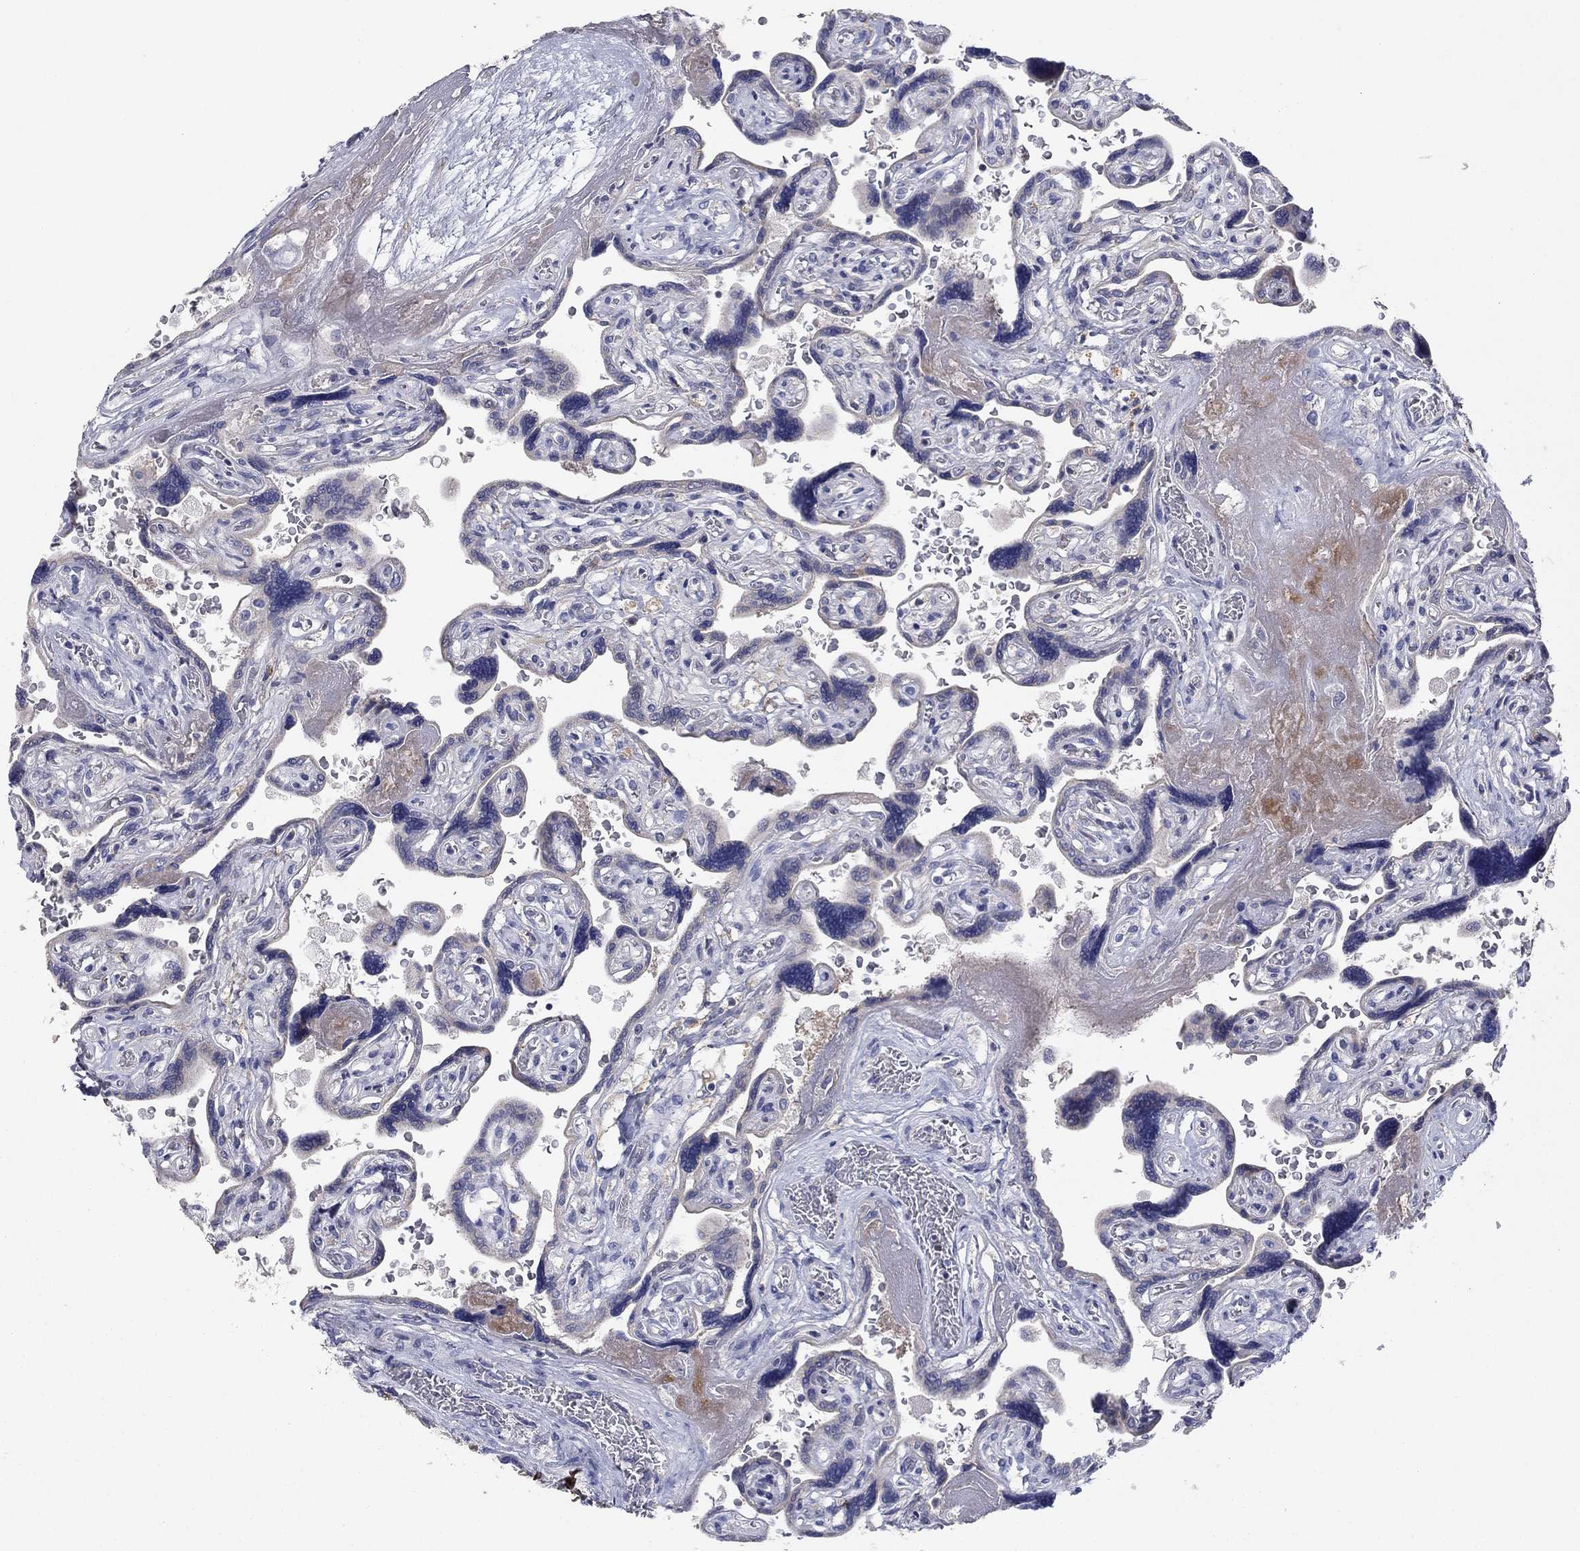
{"staining": {"intensity": "negative", "quantity": "none", "location": "none"}, "tissue": "placenta", "cell_type": "Decidual cells", "image_type": "normal", "snomed": [{"axis": "morphology", "description": "Normal tissue, NOS"}, {"axis": "topography", "description": "Placenta"}], "caption": "The histopathology image shows no staining of decidual cells in normal placenta.", "gene": "PTGDS", "patient": {"sex": "female", "age": 32}}